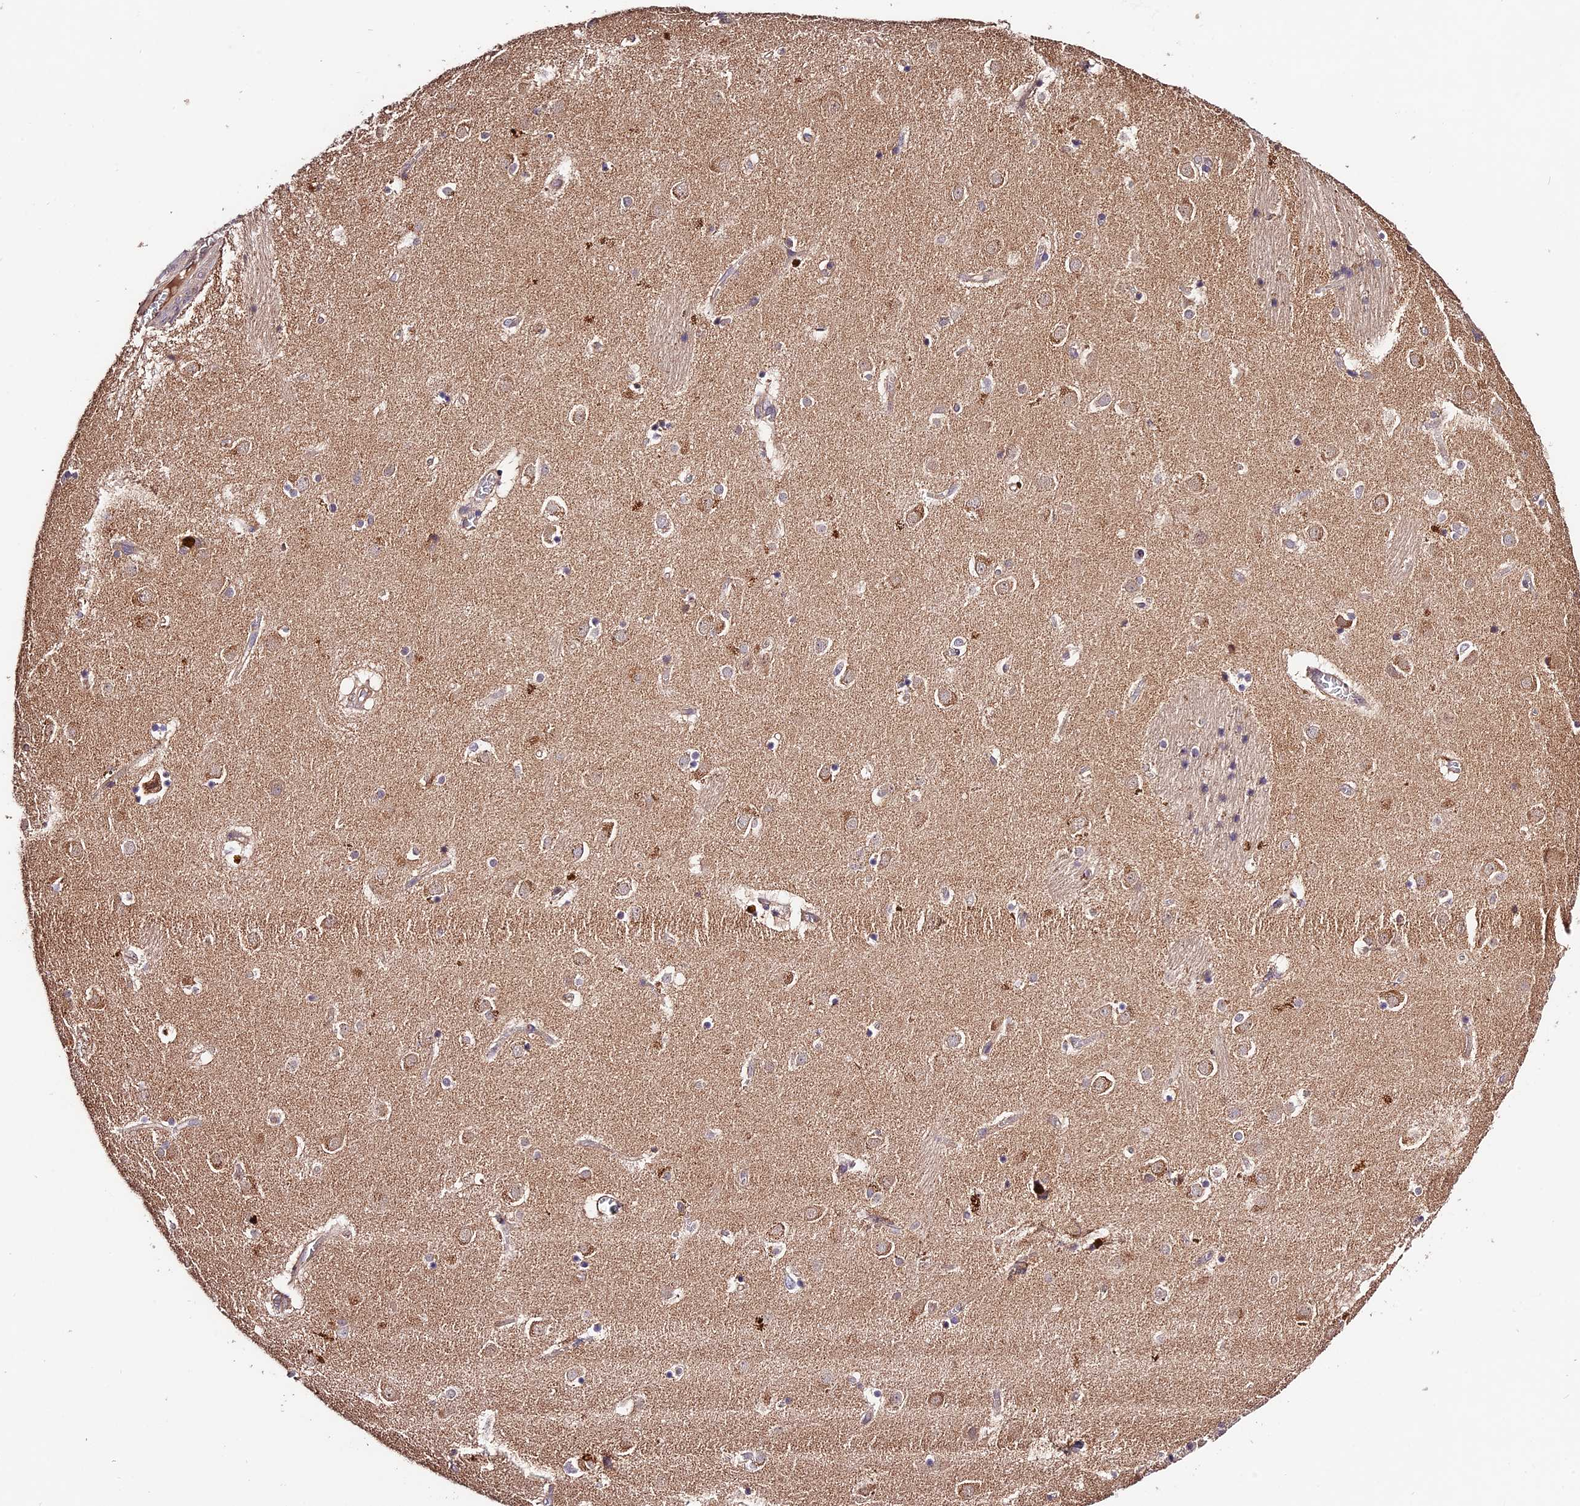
{"staining": {"intensity": "weak", "quantity": "25%-75%", "location": "cytoplasmic/membranous"}, "tissue": "caudate", "cell_type": "Glial cells", "image_type": "normal", "snomed": [{"axis": "morphology", "description": "Normal tissue, NOS"}, {"axis": "topography", "description": "Lateral ventricle wall"}], "caption": "This is a histology image of immunohistochemistry (IHC) staining of unremarkable caudate, which shows weak positivity in the cytoplasmic/membranous of glial cells.", "gene": "CES3", "patient": {"sex": "male", "age": 70}}